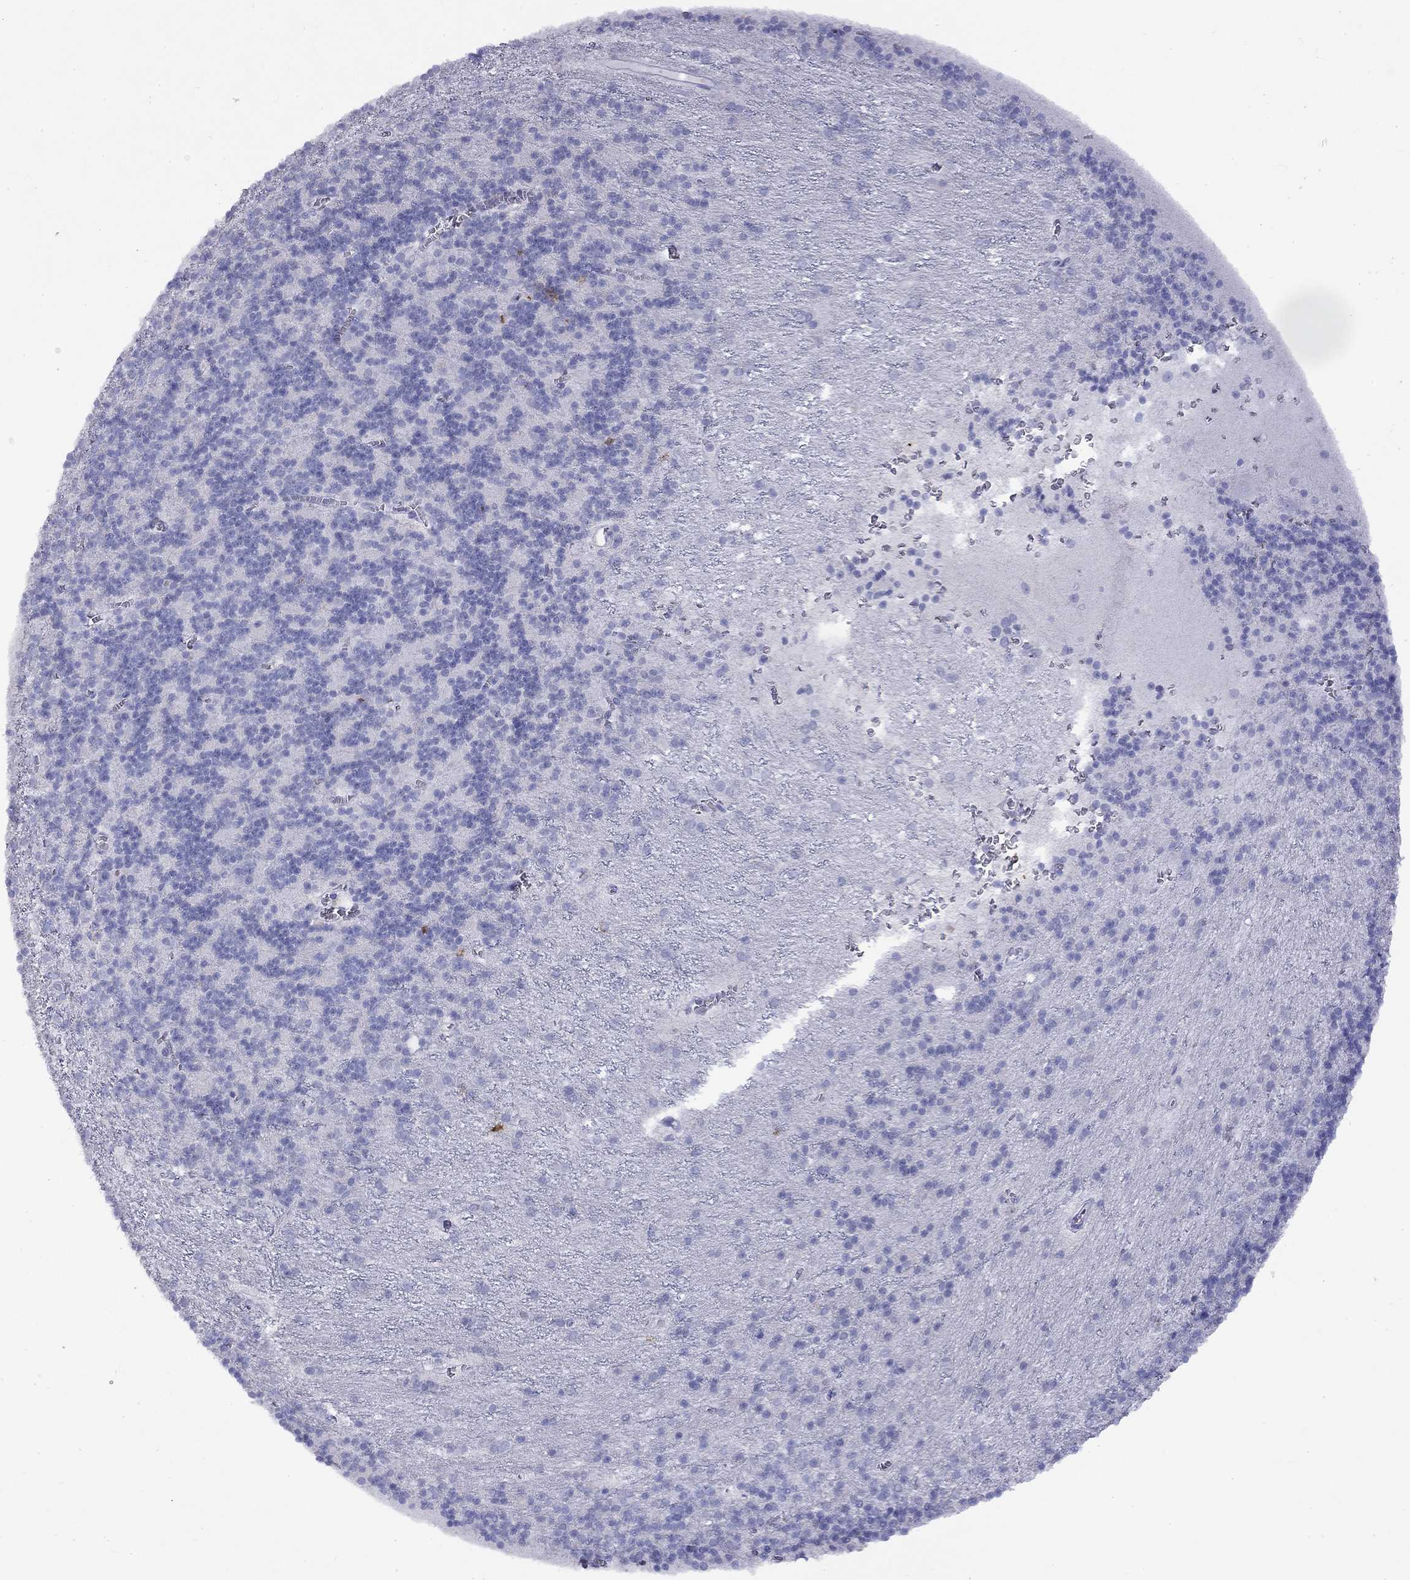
{"staining": {"intensity": "negative", "quantity": "none", "location": "none"}, "tissue": "cerebellum", "cell_type": "Cells in granular layer", "image_type": "normal", "snomed": [{"axis": "morphology", "description": "Normal tissue, NOS"}, {"axis": "topography", "description": "Cerebellum"}], "caption": "Protein analysis of normal cerebellum reveals no significant expression in cells in granular layer. The staining is performed using DAB (3,3'-diaminobenzidine) brown chromogen with nuclei counter-stained in using hematoxylin.", "gene": "GNAT3", "patient": {"sex": "male", "age": 70}}